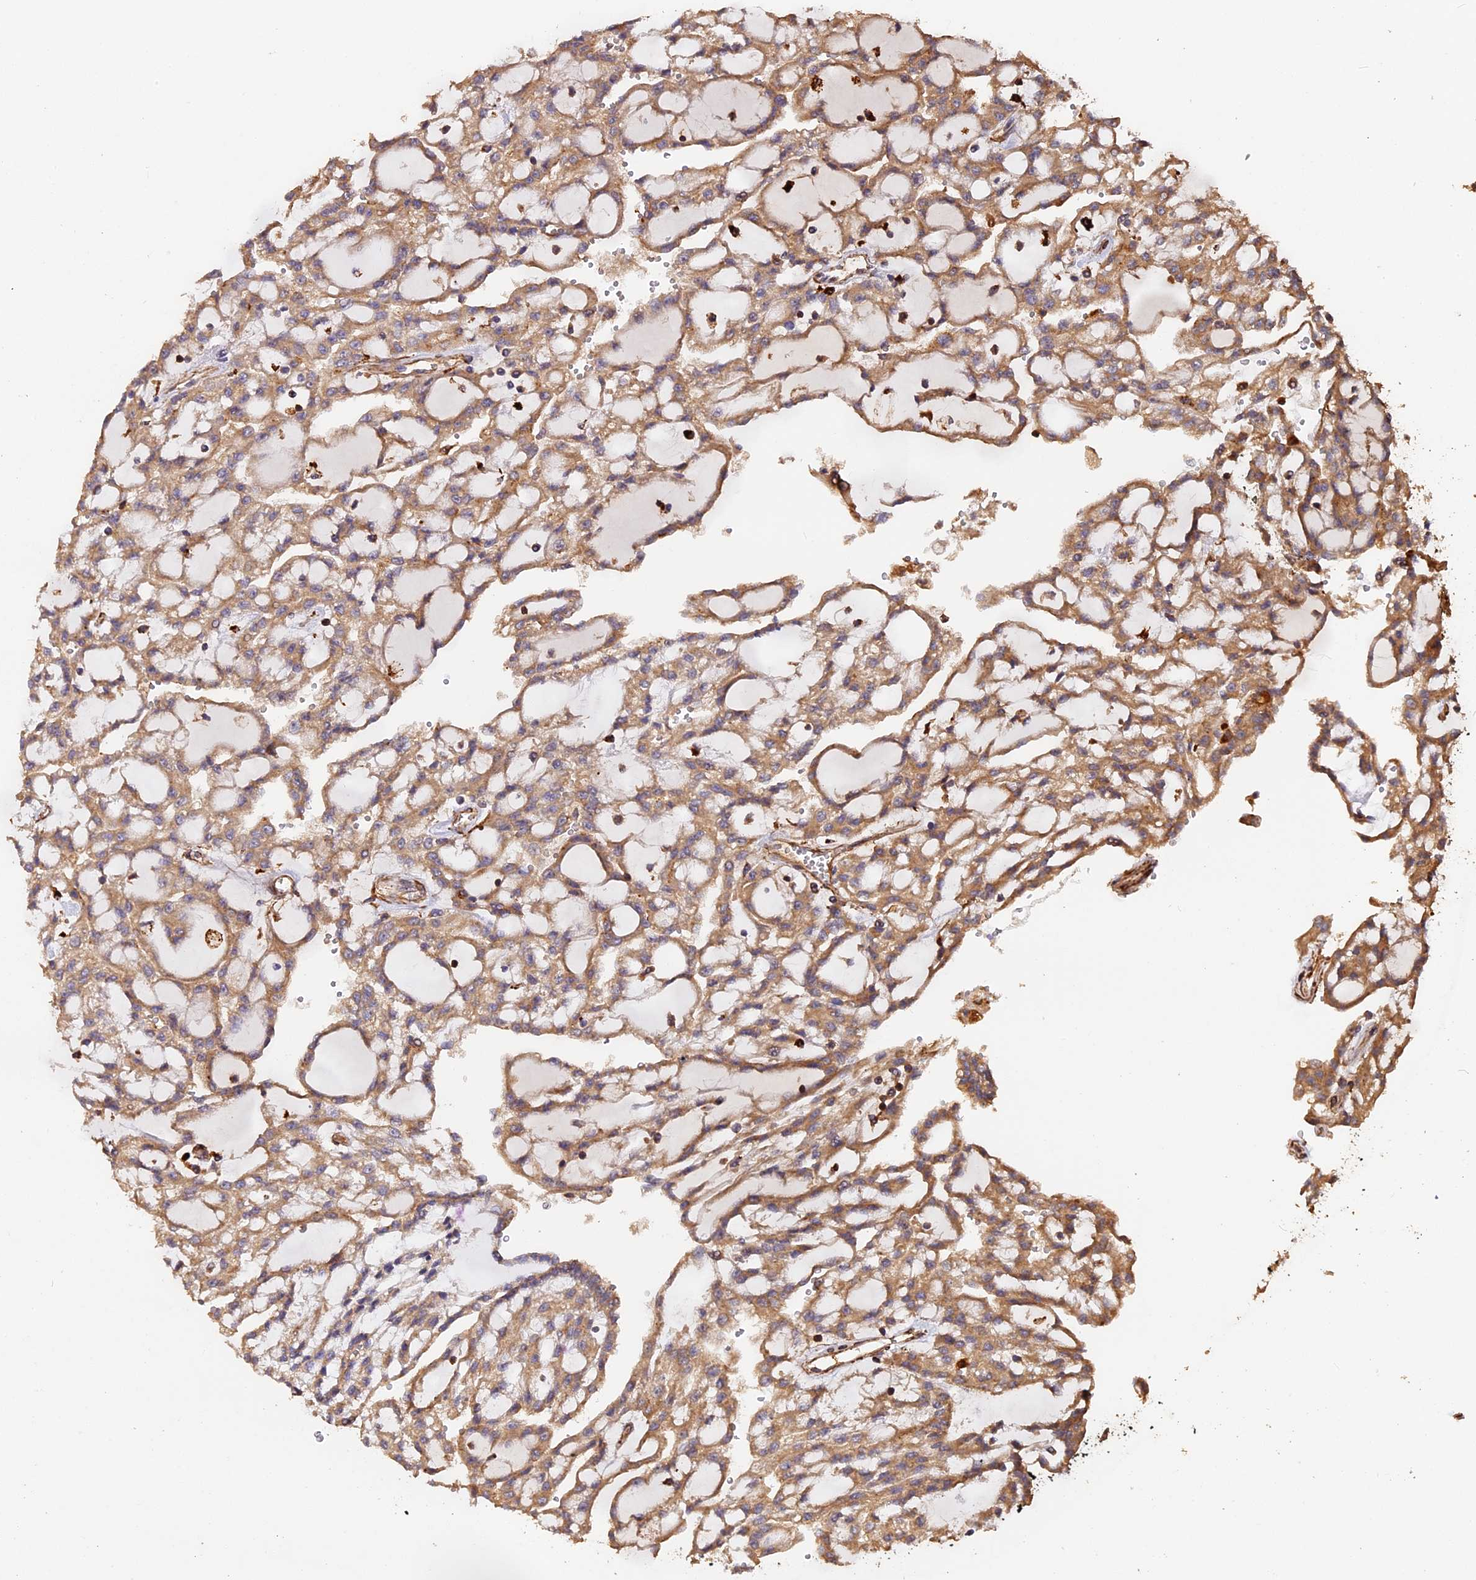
{"staining": {"intensity": "moderate", "quantity": ">75%", "location": "cytoplasmic/membranous"}, "tissue": "renal cancer", "cell_type": "Tumor cells", "image_type": "cancer", "snomed": [{"axis": "morphology", "description": "Adenocarcinoma, NOS"}, {"axis": "topography", "description": "Kidney"}], "caption": "Human renal adenocarcinoma stained with a brown dye shows moderate cytoplasmic/membranous positive expression in about >75% of tumor cells.", "gene": "MMP15", "patient": {"sex": "male", "age": 63}}